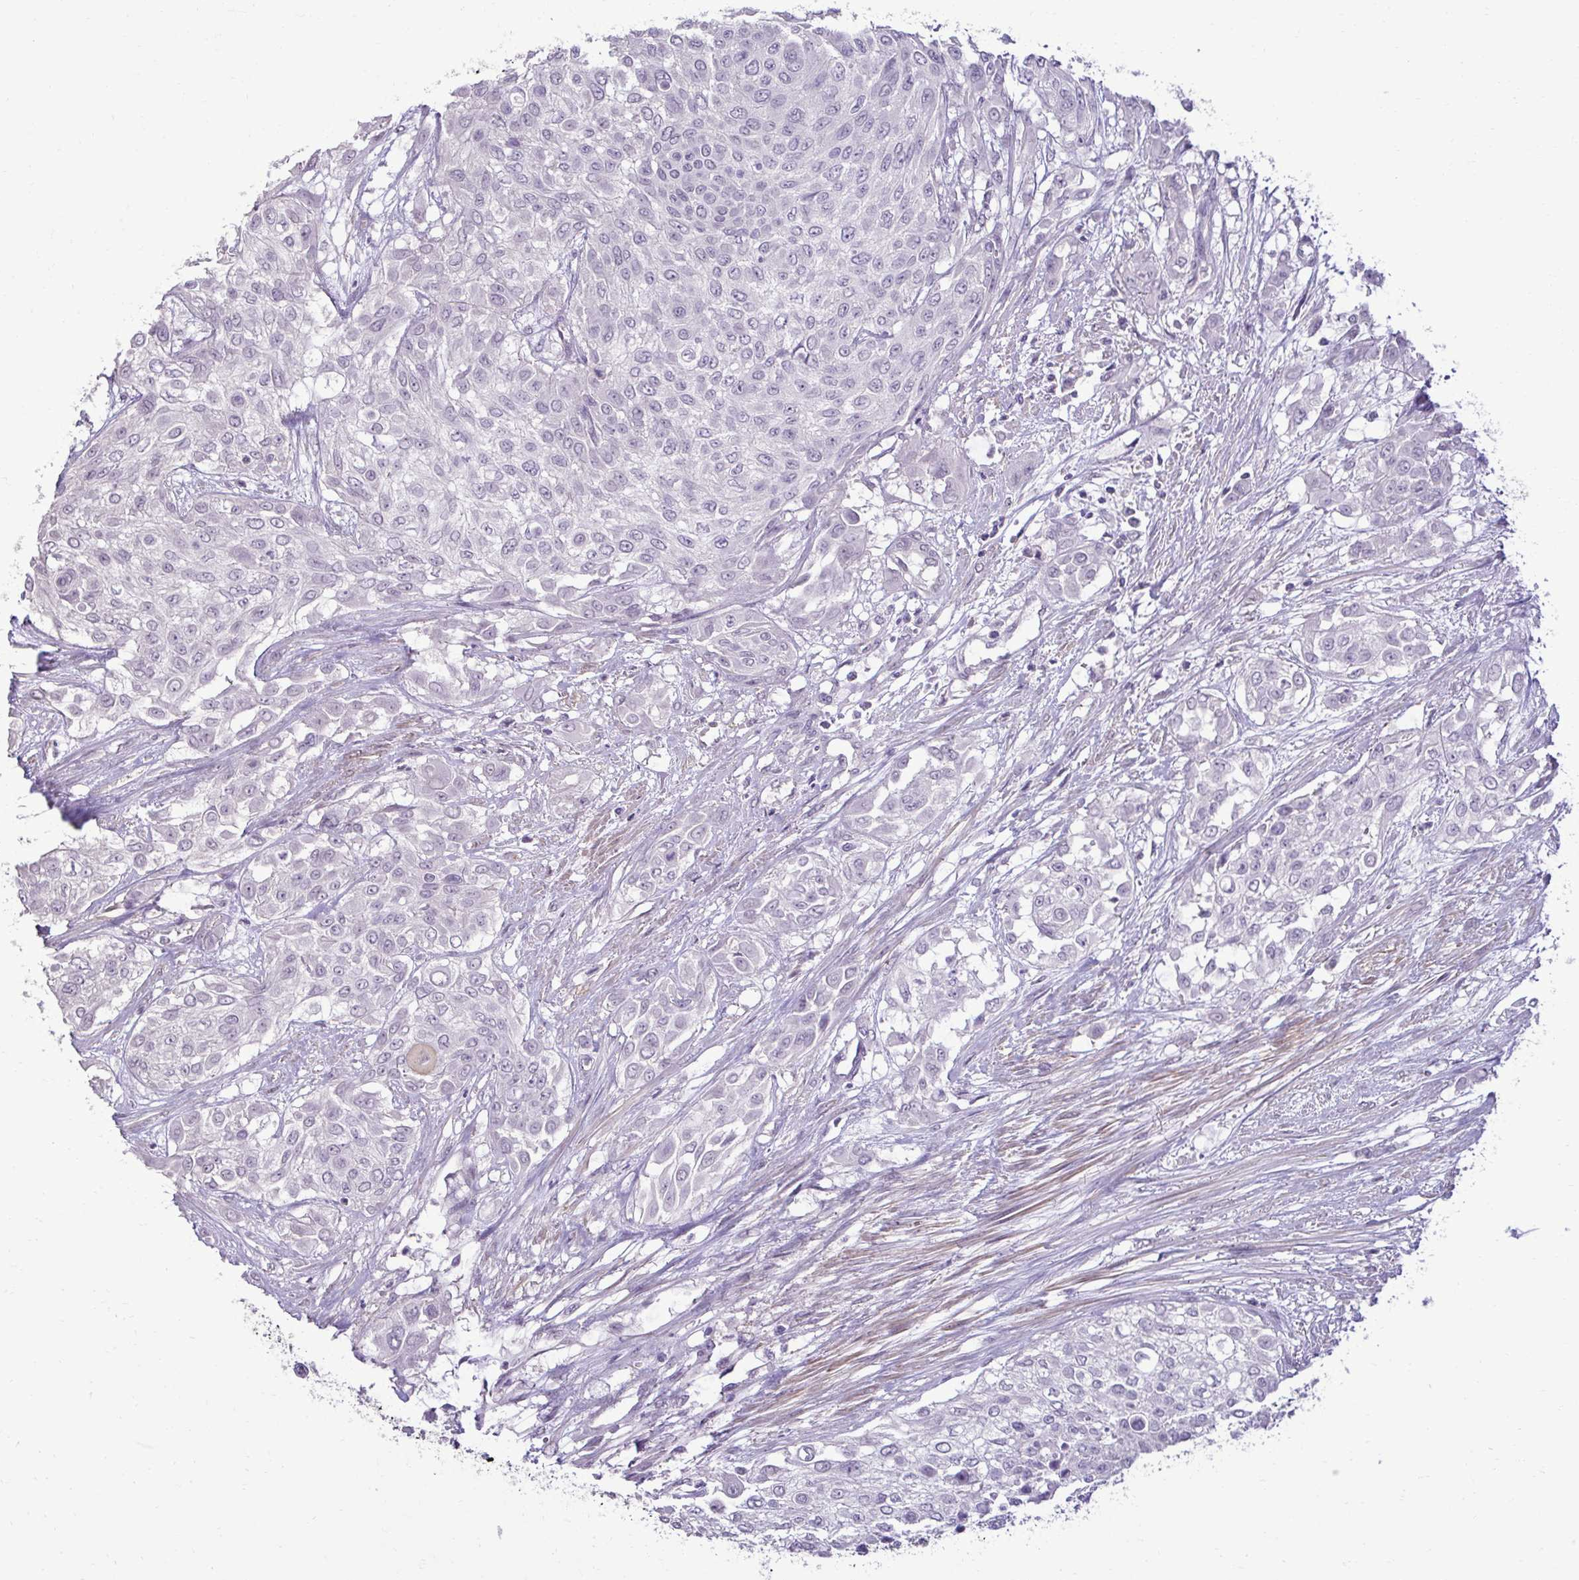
{"staining": {"intensity": "negative", "quantity": "none", "location": "none"}, "tissue": "urothelial cancer", "cell_type": "Tumor cells", "image_type": "cancer", "snomed": [{"axis": "morphology", "description": "Urothelial carcinoma, High grade"}, {"axis": "topography", "description": "Urinary bladder"}], "caption": "Protein analysis of urothelial carcinoma (high-grade) reveals no significant positivity in tumor cells.", "gene": "SLC30A3", "patient": {"sex": "male", "age": 57}}